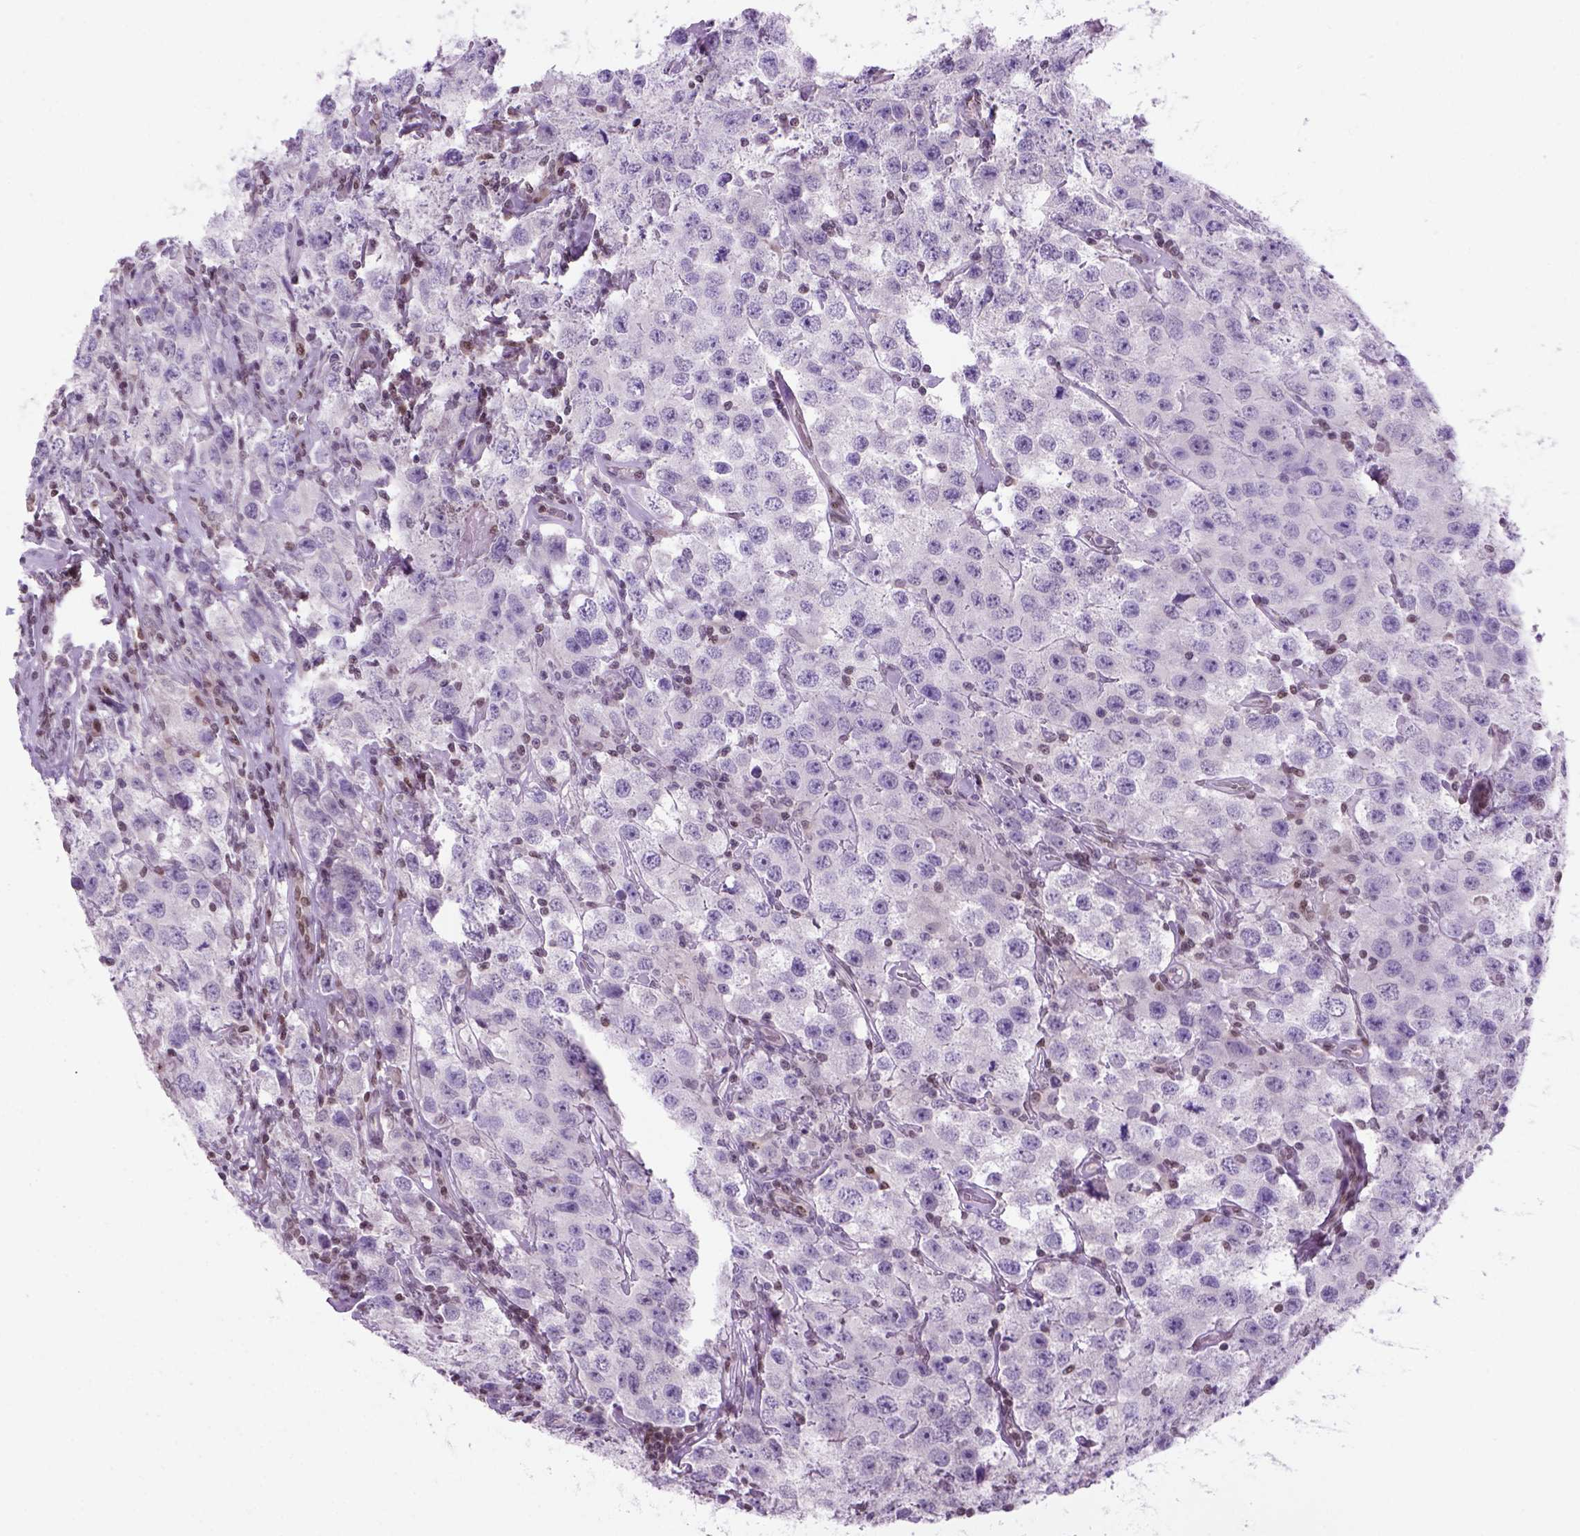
{"staining": {"intensity": "negative", "quantity": "none", "location": "none"}, "tissue": "testis cancer", "cell_type": "Tumor cells", "image_type": "cancer", "snomed": [{"axis": "morphology", "description": "Seminoma, NOS"}, {"axis": "topography", "description": "Testis"}], "caption": "This is an IHC image of testis cancer (seminoma). There is no staining in tumor cells.", "gene": "MGMT", "patient": {"sex": "male", "age": 52}}